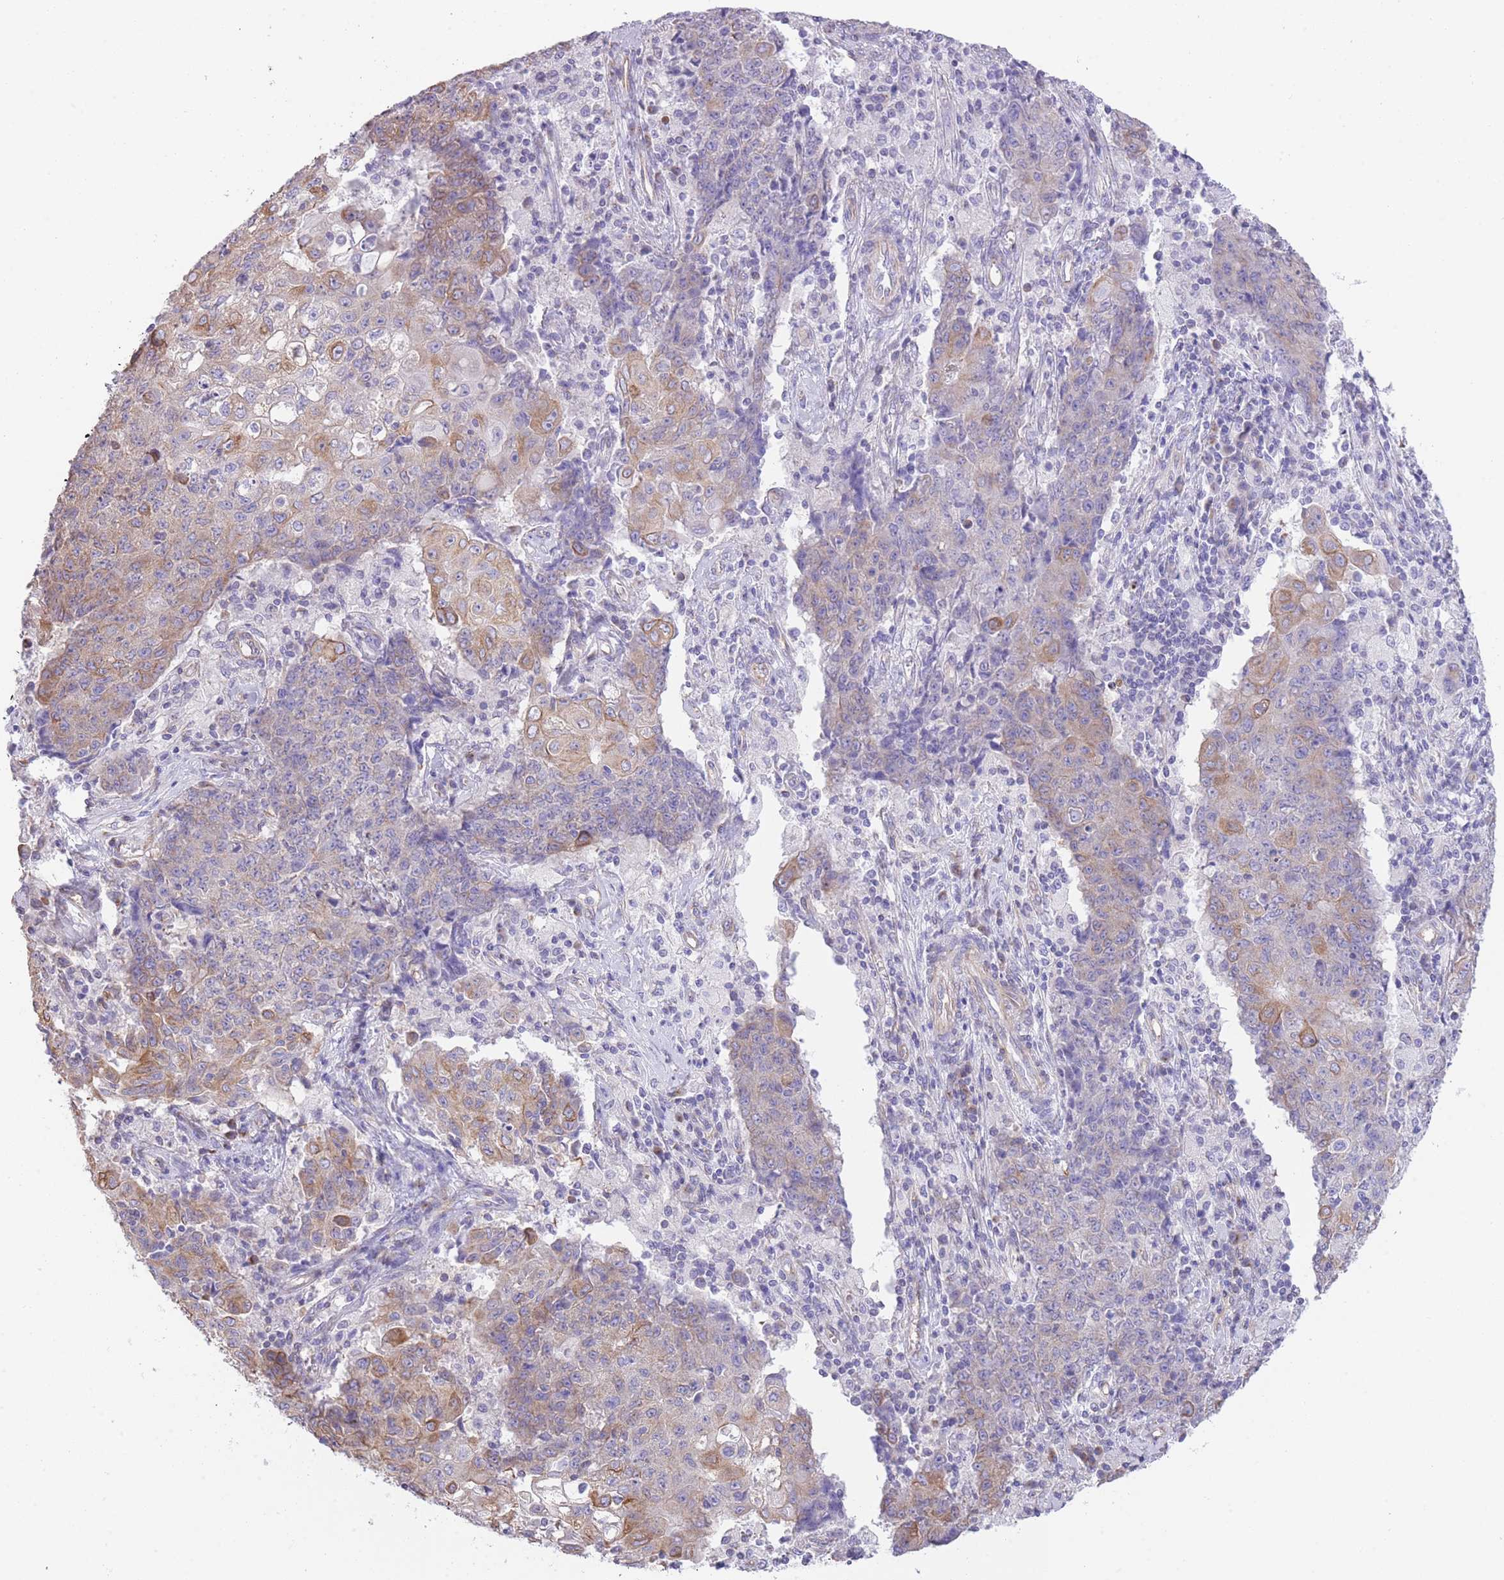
{"staining": {"intensity": "moderate", "quantity": "<25%", "location": "cytoplasmic/membranous"}, "tissue": "ovarian cancer", "cell_type": "Tumor cells", "image_type": "cancer", "snomed": [{"axis": "morphology", "description": "Carcinoma, endometroid"}, {"axis": "topography", "description": "Ovary"}], "caption": "This photomicrograph shows ovarian cancer stained with immunohistochemistry to label a protein in brown. The cytoplasmic/membranous of tumor cells show moderate positivity for the protein. Nuclei are counter-stained blue.", "gene": "RHOU", "patient": {"sex": "female", "age": 42}}